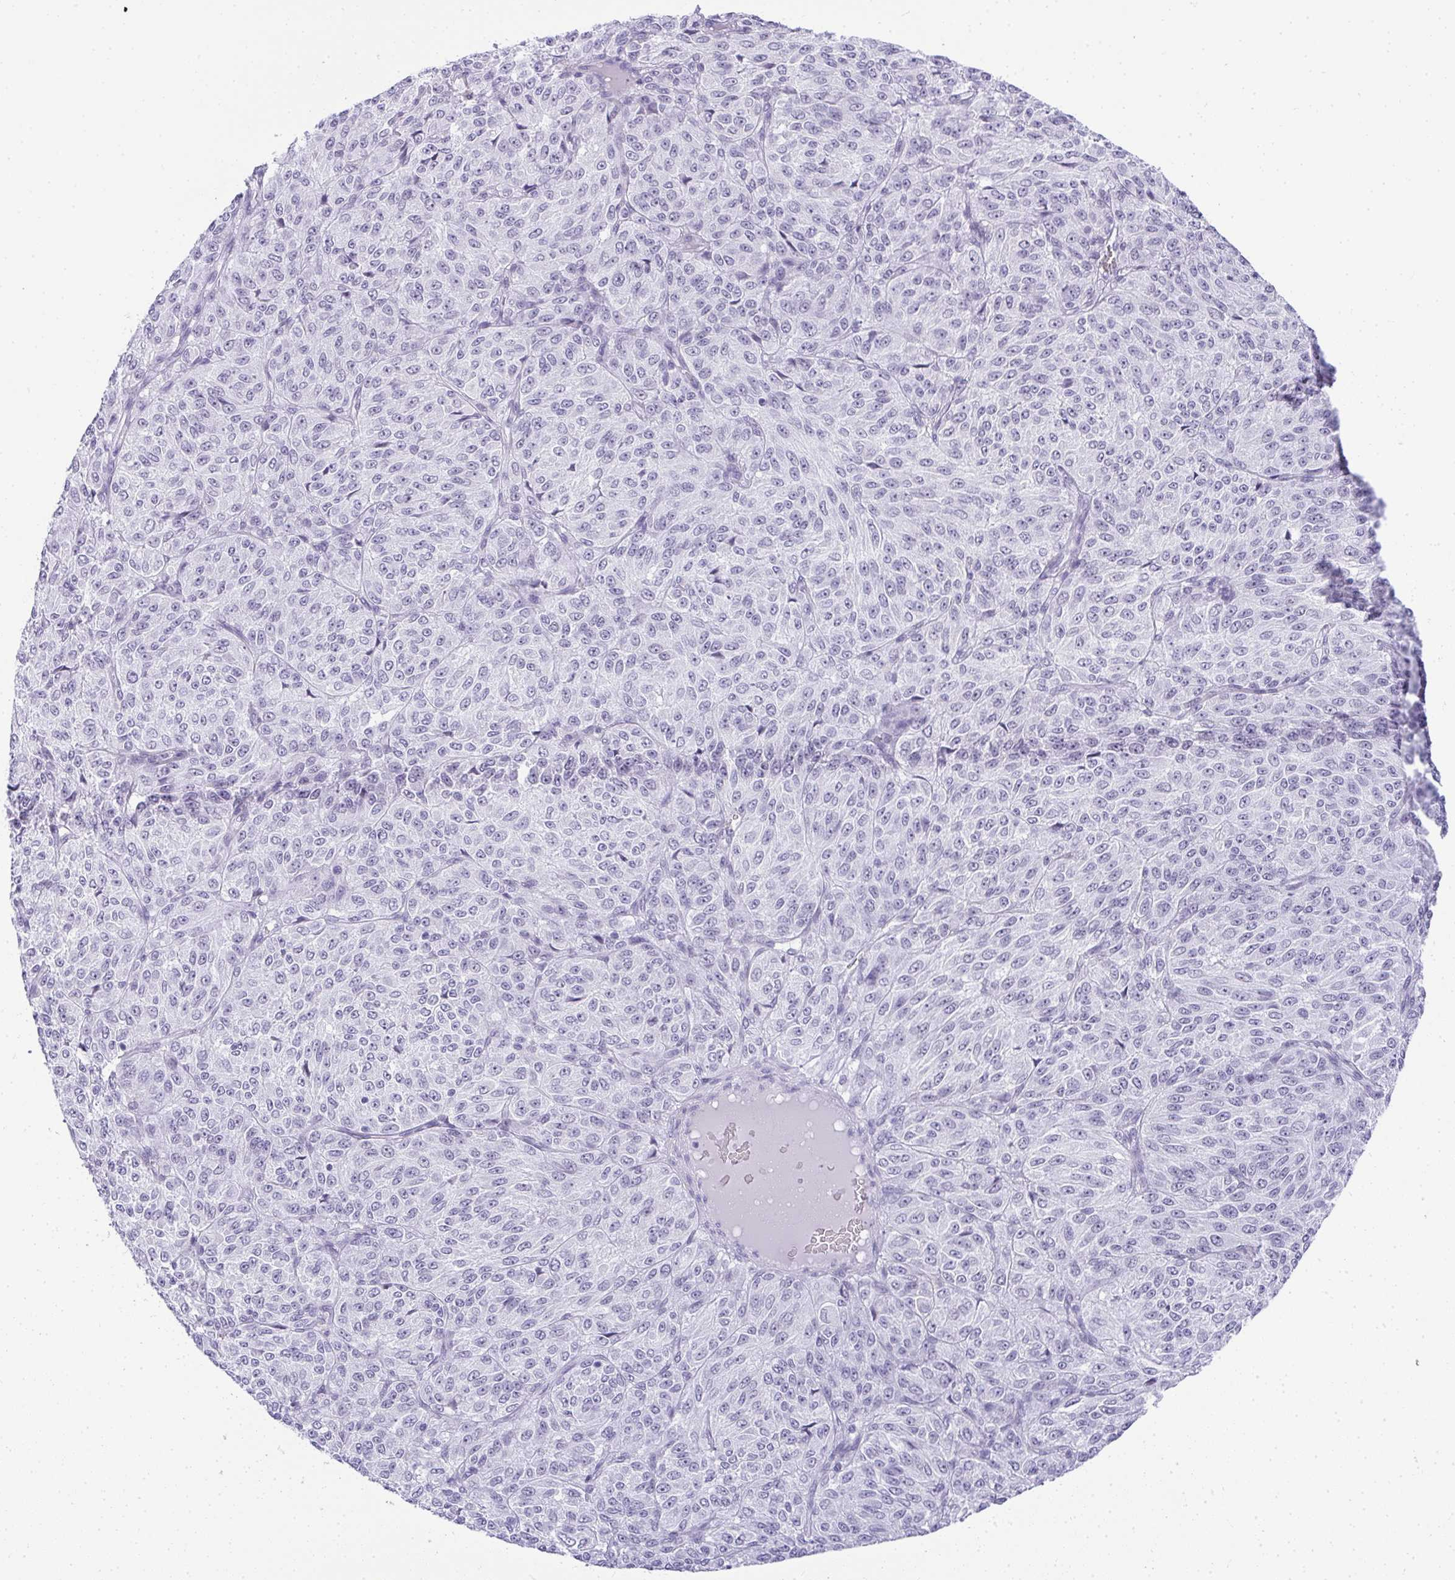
{"staining": {"intensity": "negative", "quantity": "none", "location": "none"}, "tissue": "melanoma", "cell_type": "Tumor cells", "image_type": "cancer", "snomed": [{"axis": "morphology", "description": "Malignant melanoma, Metastatic site"}, {"axis": "topography", "description": "Brain"}], "caption": "Tumor cells show no significant positivity in malignant melanoma (metastatic site).", "gene": "PLA2G1B", "patient": {"sex": "female", "age": 56}}